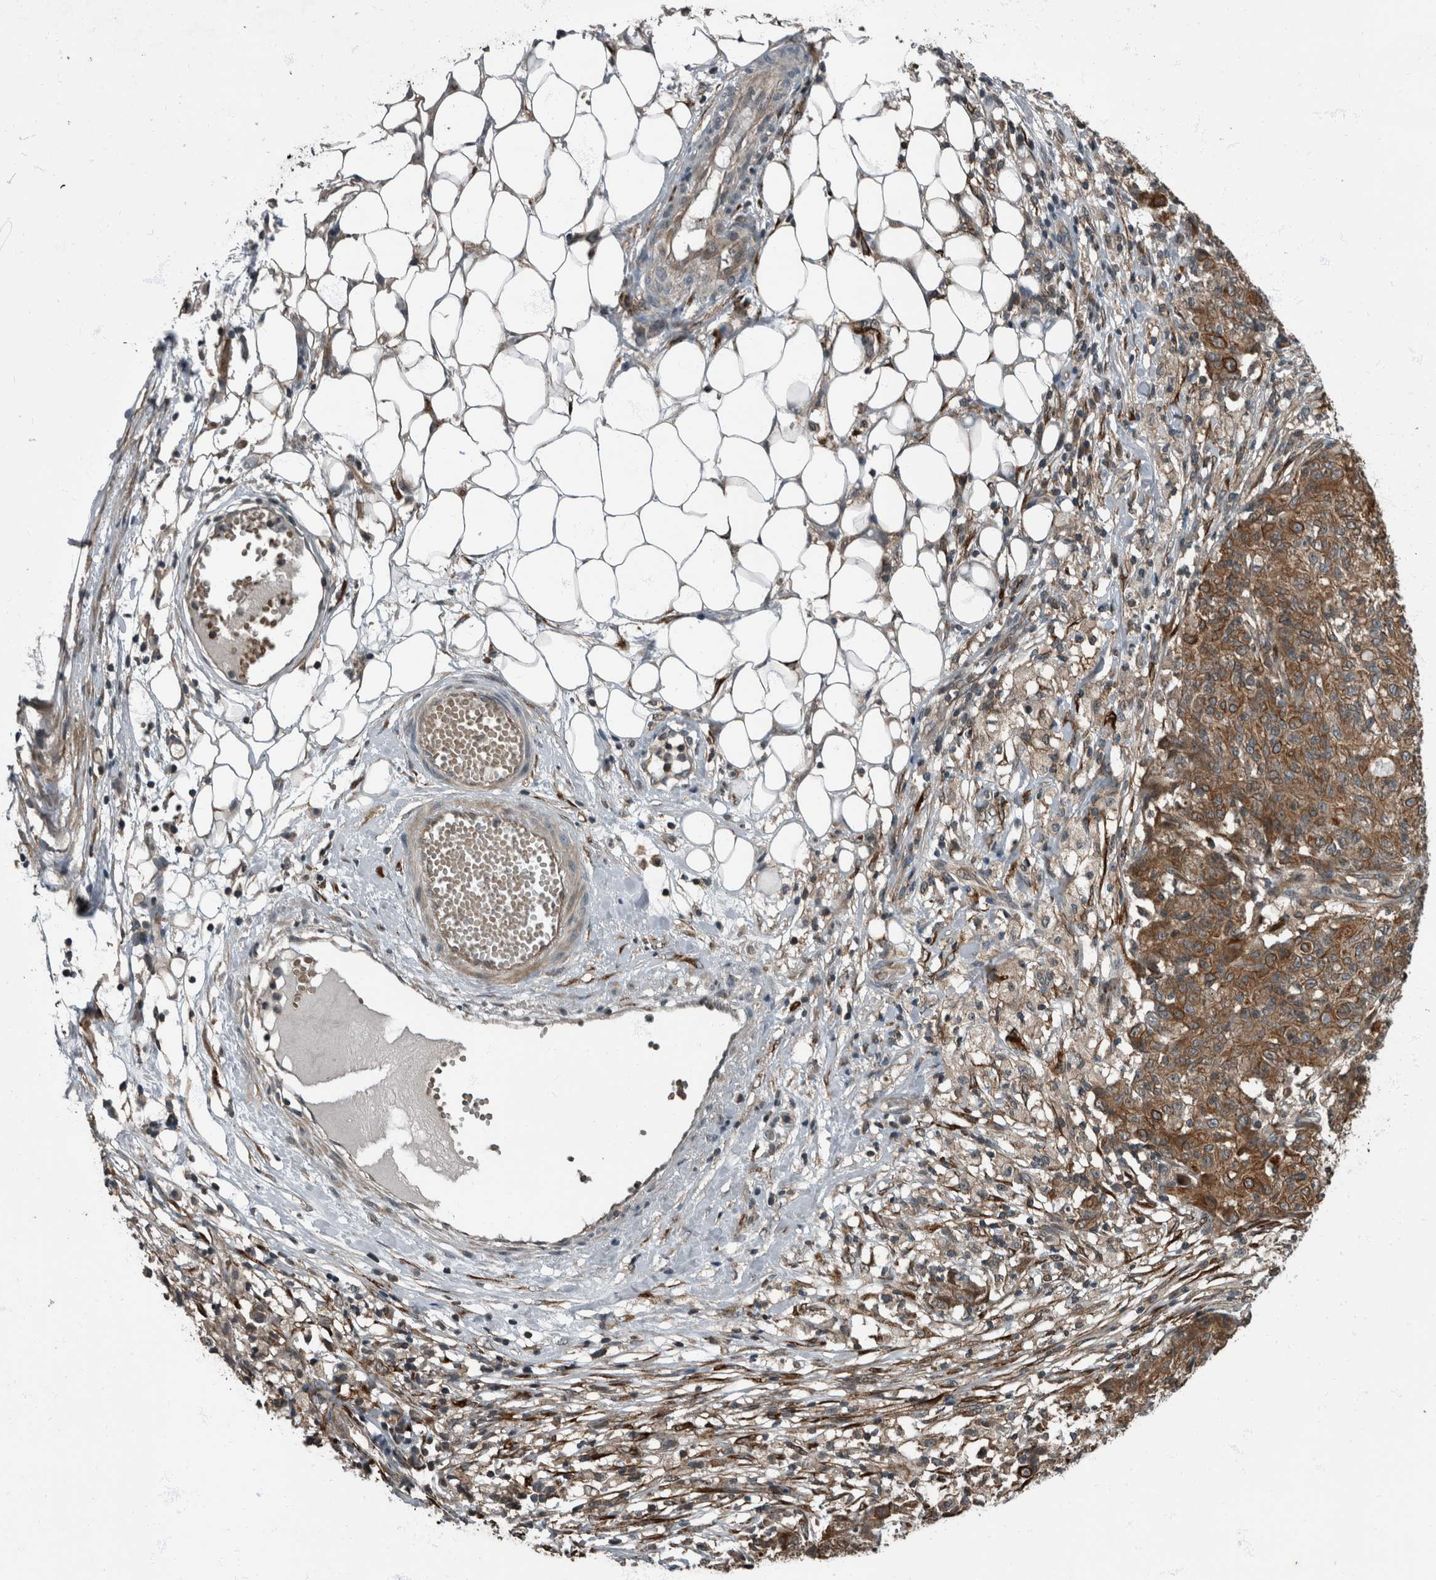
{"staining": {"intensity": "moderate", "quantity": ">75%", "location": "cytoplasmic/membranous"}, "tissue": "ovarian cancer", "cell_type": "Tumor cells", "image_type": "cancer", "snomed": [{"axis": "morphology", "description": "Carcinoma, endometroid"}, {"axis": "topography", "description": "Ovary"}], "caption": "Protein staining by immunohistochemistry (IHC) shows moderate cytoplasmic/membranous staining in approximately >75% of tumor cells in ovarian endometroid carcinoma. (DAB (3,3'-diaminobenzidine) = brown stain, brightfield microscopy at high magnification).", "gene": "RABGGTB", "patient": {"sex": "female", "age": 42}}